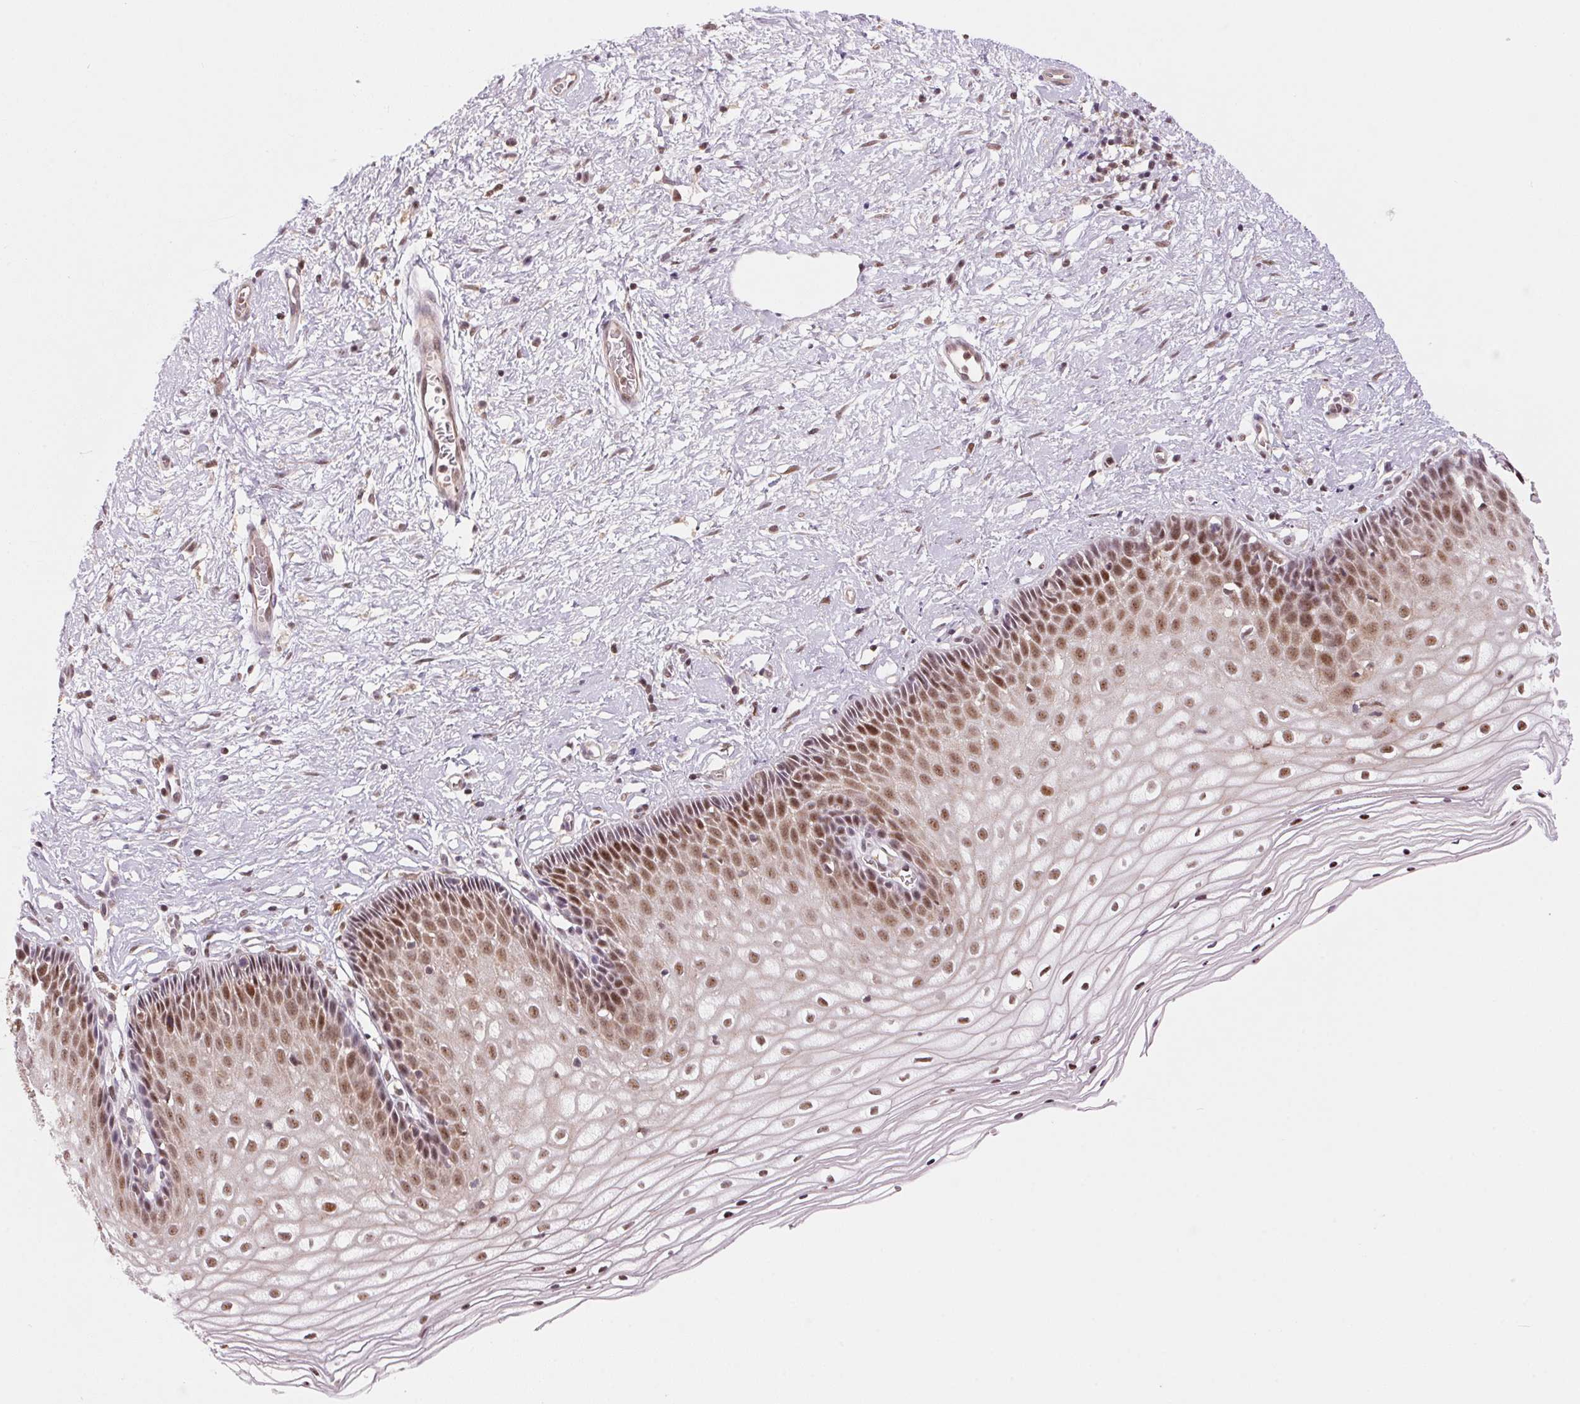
{"staining": {"intensity": "moderate", "quantity": ">75%", "location": "nuclear"}, "tissue": "cervix", "cell_type": "Glandular cells", "image_type": "normal", "snomed": [{"axis": "morphology", "description": "Normal tissue, NOS"}, {"axis": "topography", "description": "Cervix"}], "caption": "Immunohistochemistry (IHC) staining of normal cervix, which demonstrates medium levels of moderate nuclear staining in about >75% of glandular cells indicating moderate nuclear protein staining. The staining was performed using DAB (3,3'-diaminobenzidine) (brown) for protein detection and nuclei were counterstained in hematoxylin (blue).", "gene": "HNRNPDL", "patient": {"sex": "female", "age": 36}}